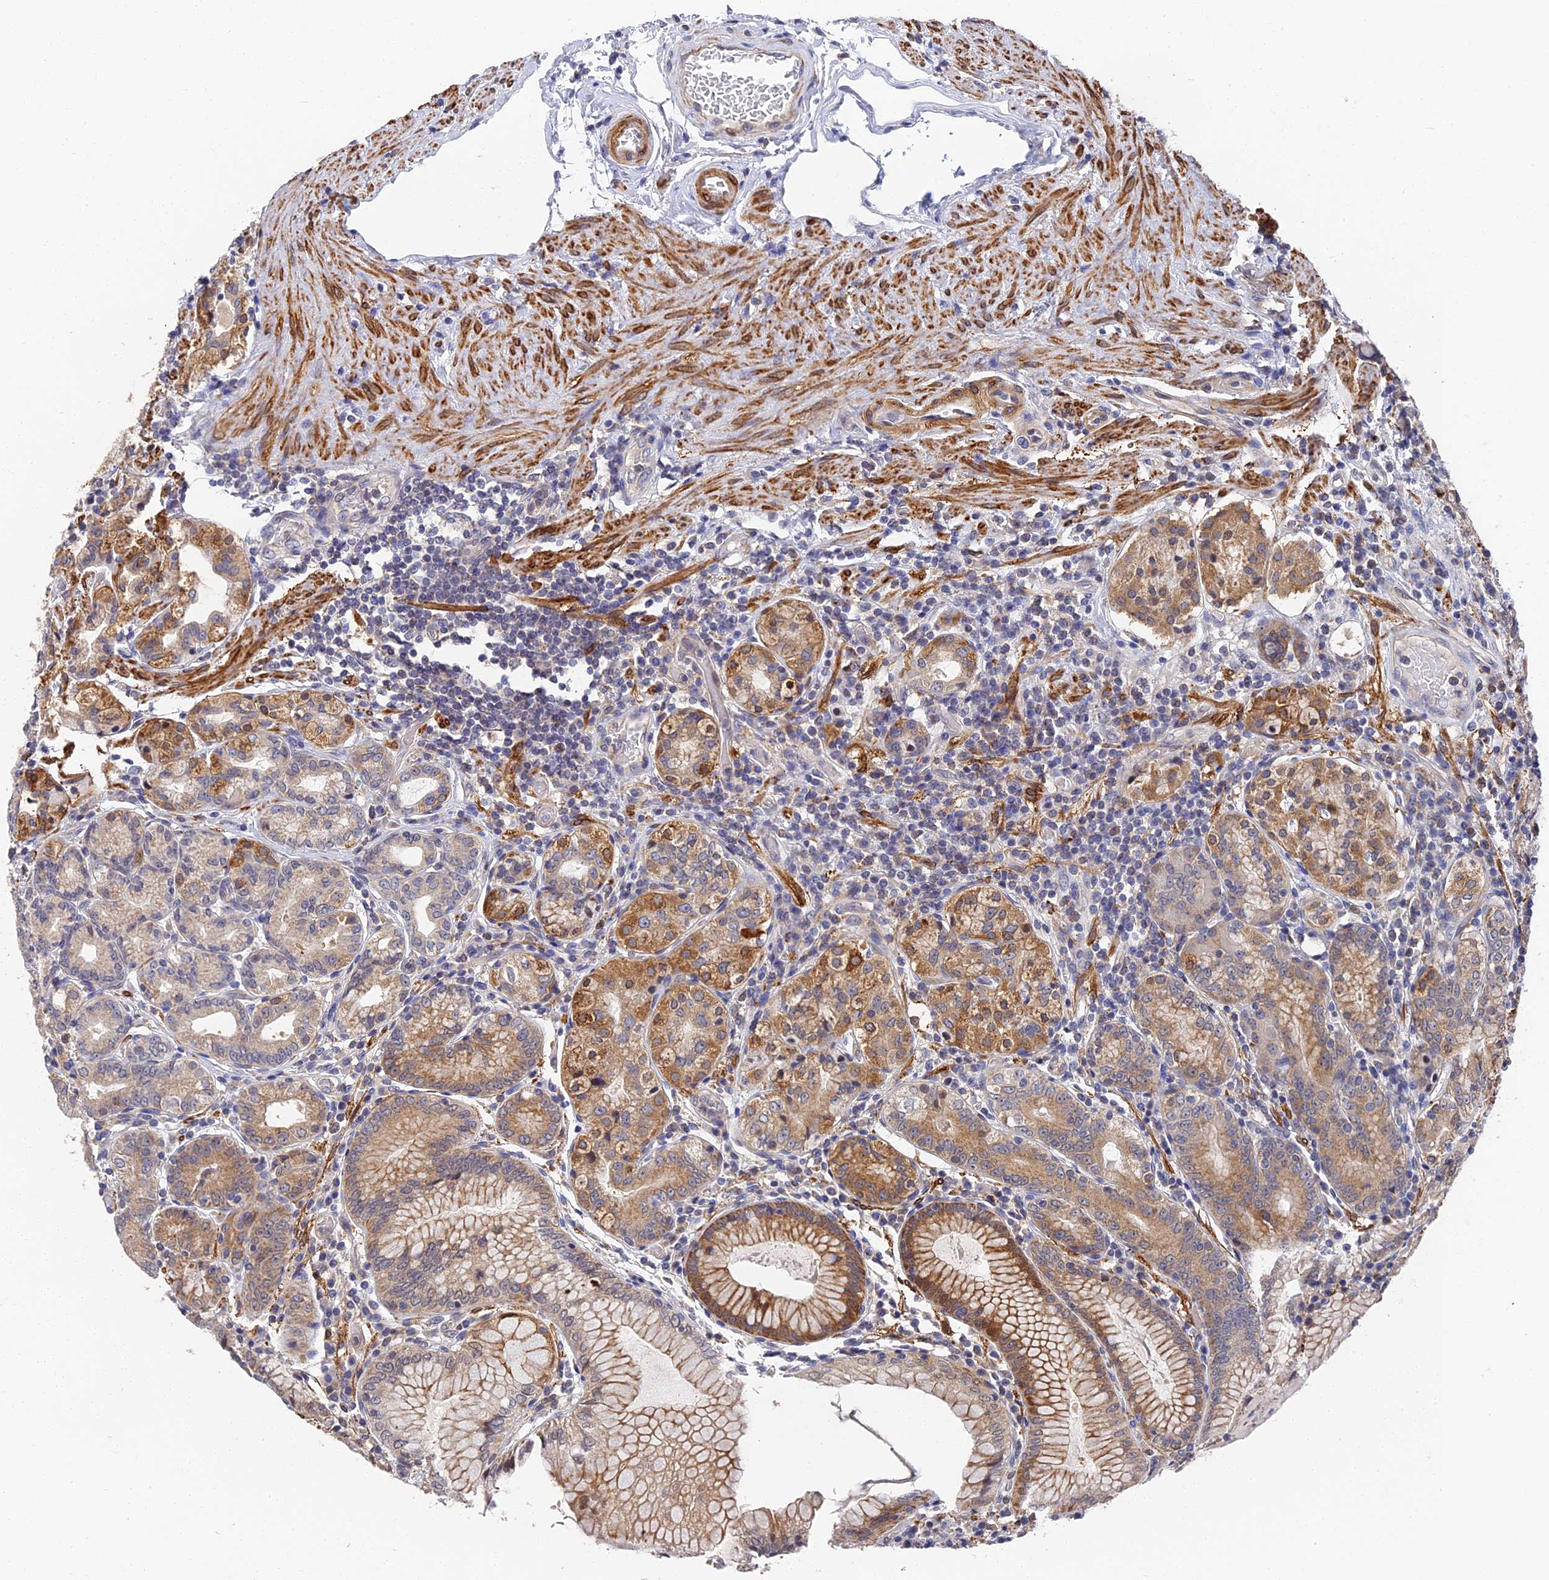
{"staining": {"intensity": "moderate", "quantity": "25%-75%", "location": "cytoplasmic/membranous"}, "tissue": "stomach", "cell_type": "Glandular cells", "image_type": "normal", "snomed": [{"axis": "morphology", "description": "Normal tissue, NOS"}, {"axis": "topography", "description": "Stomach, upper"}, {"axis": "topography", "description": "Stomach, lower"}], "caption": "Stomach stained with immunohistochemistry (IHC) demonstrates moderate cytoplasmic/membranous staining in approximately 25%-75% of glandular cells. The protein is shown in brown color, while the nuclei are stained blue.", "gene": "CCDC113", "patient": {"sex": "female", "age": 76}}